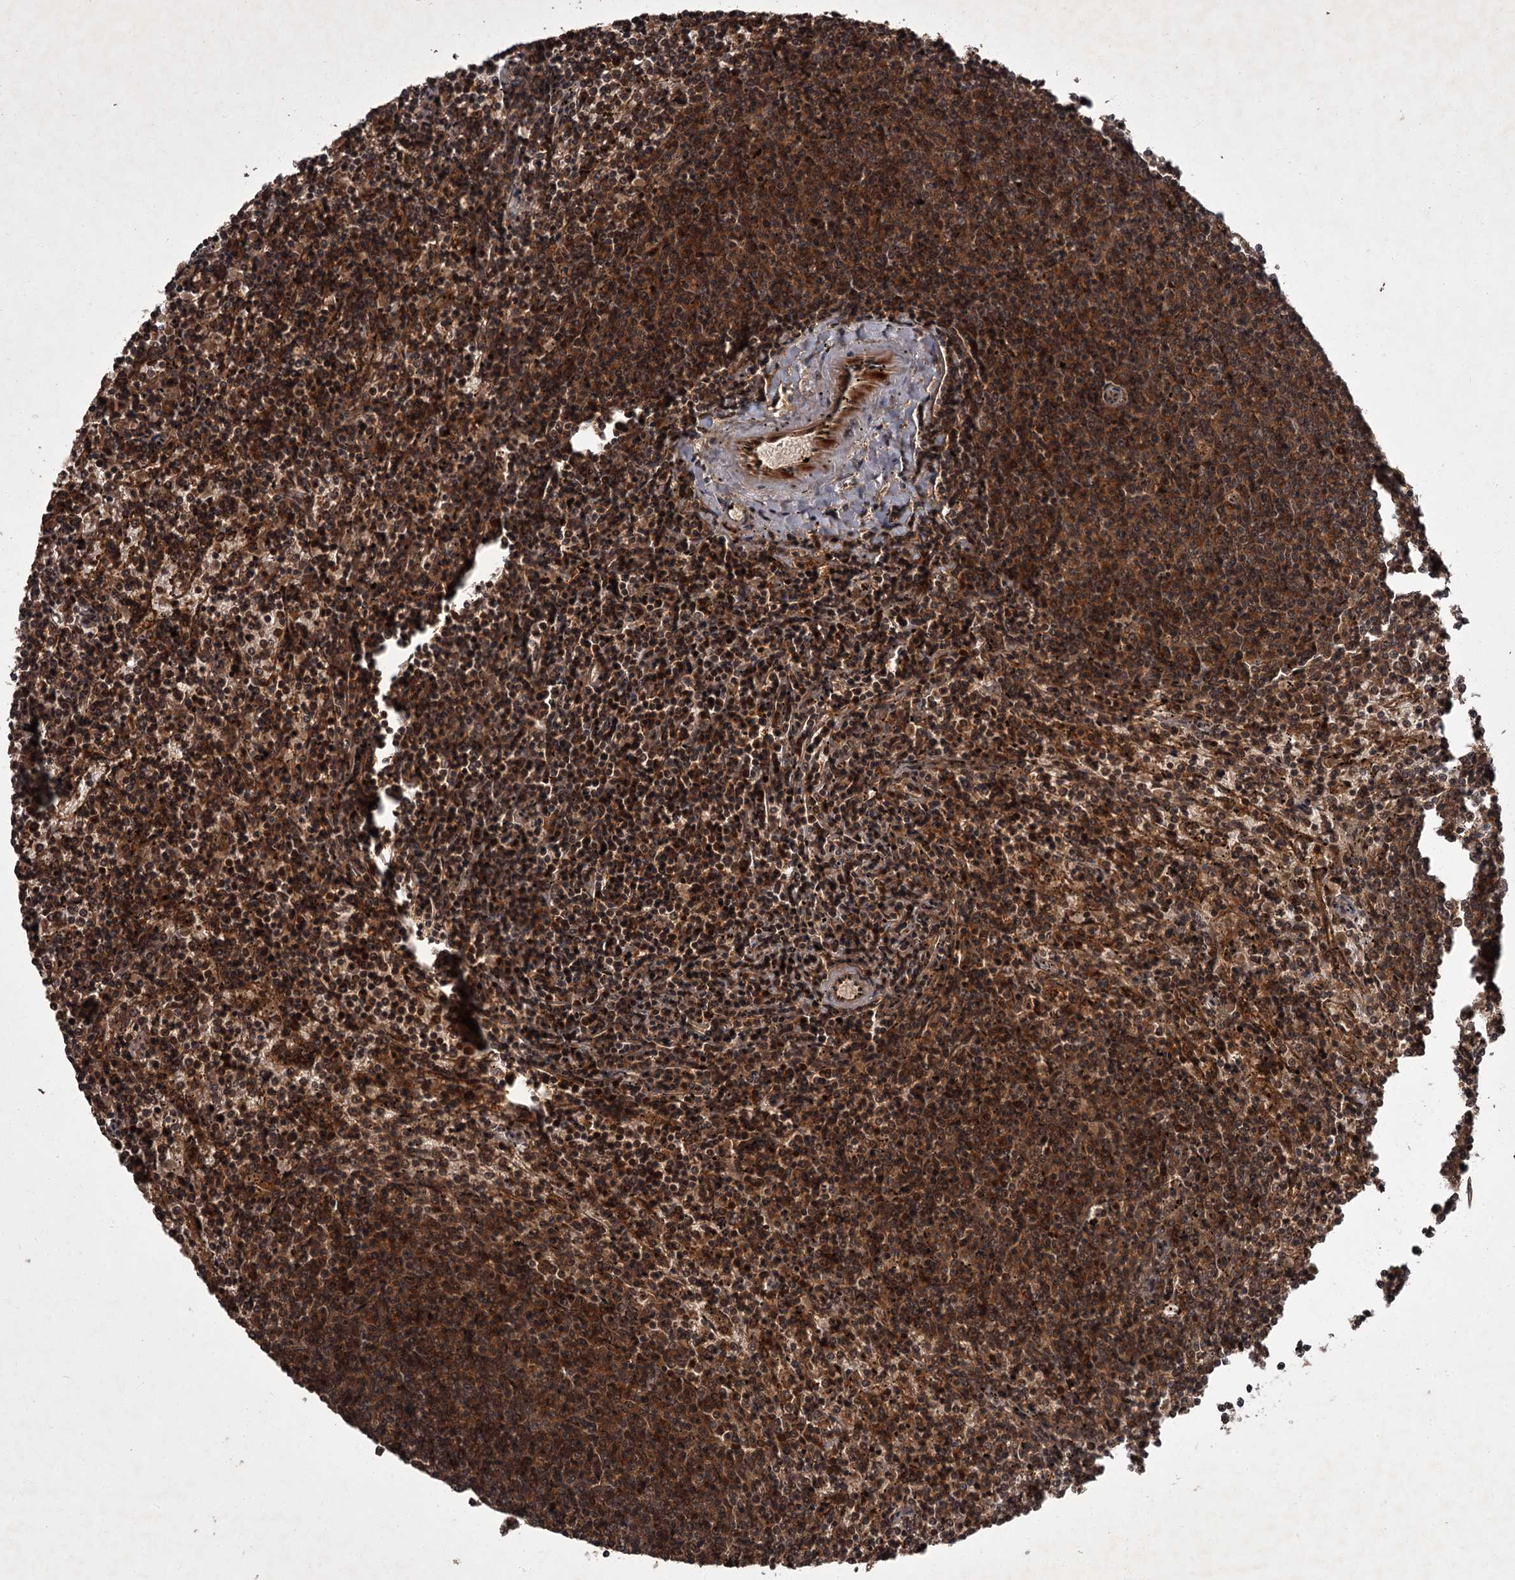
{"staining": {"intensity": "strong", "quantity": ">75%", "location": "cytoplasmic/membranous"}, "tissue": "lymphoma", "cell_type": "Tumor cells", "image_type": "cancer", "snomed": [{"axis": "morphology", "description": "Malignant lymphoma, non-Hodgkin's type, Low grade"}, {"axis": "topography", "description": "Spleen"}], "caption": "There is high levels of strong cytoplasmic/membranous staining in tumor cells of lymphoma, as demonstrated by immunohistochemical staining (brown color).", "gene": "TBC1D23", "patient": {"sex": "female", "age": 50}}